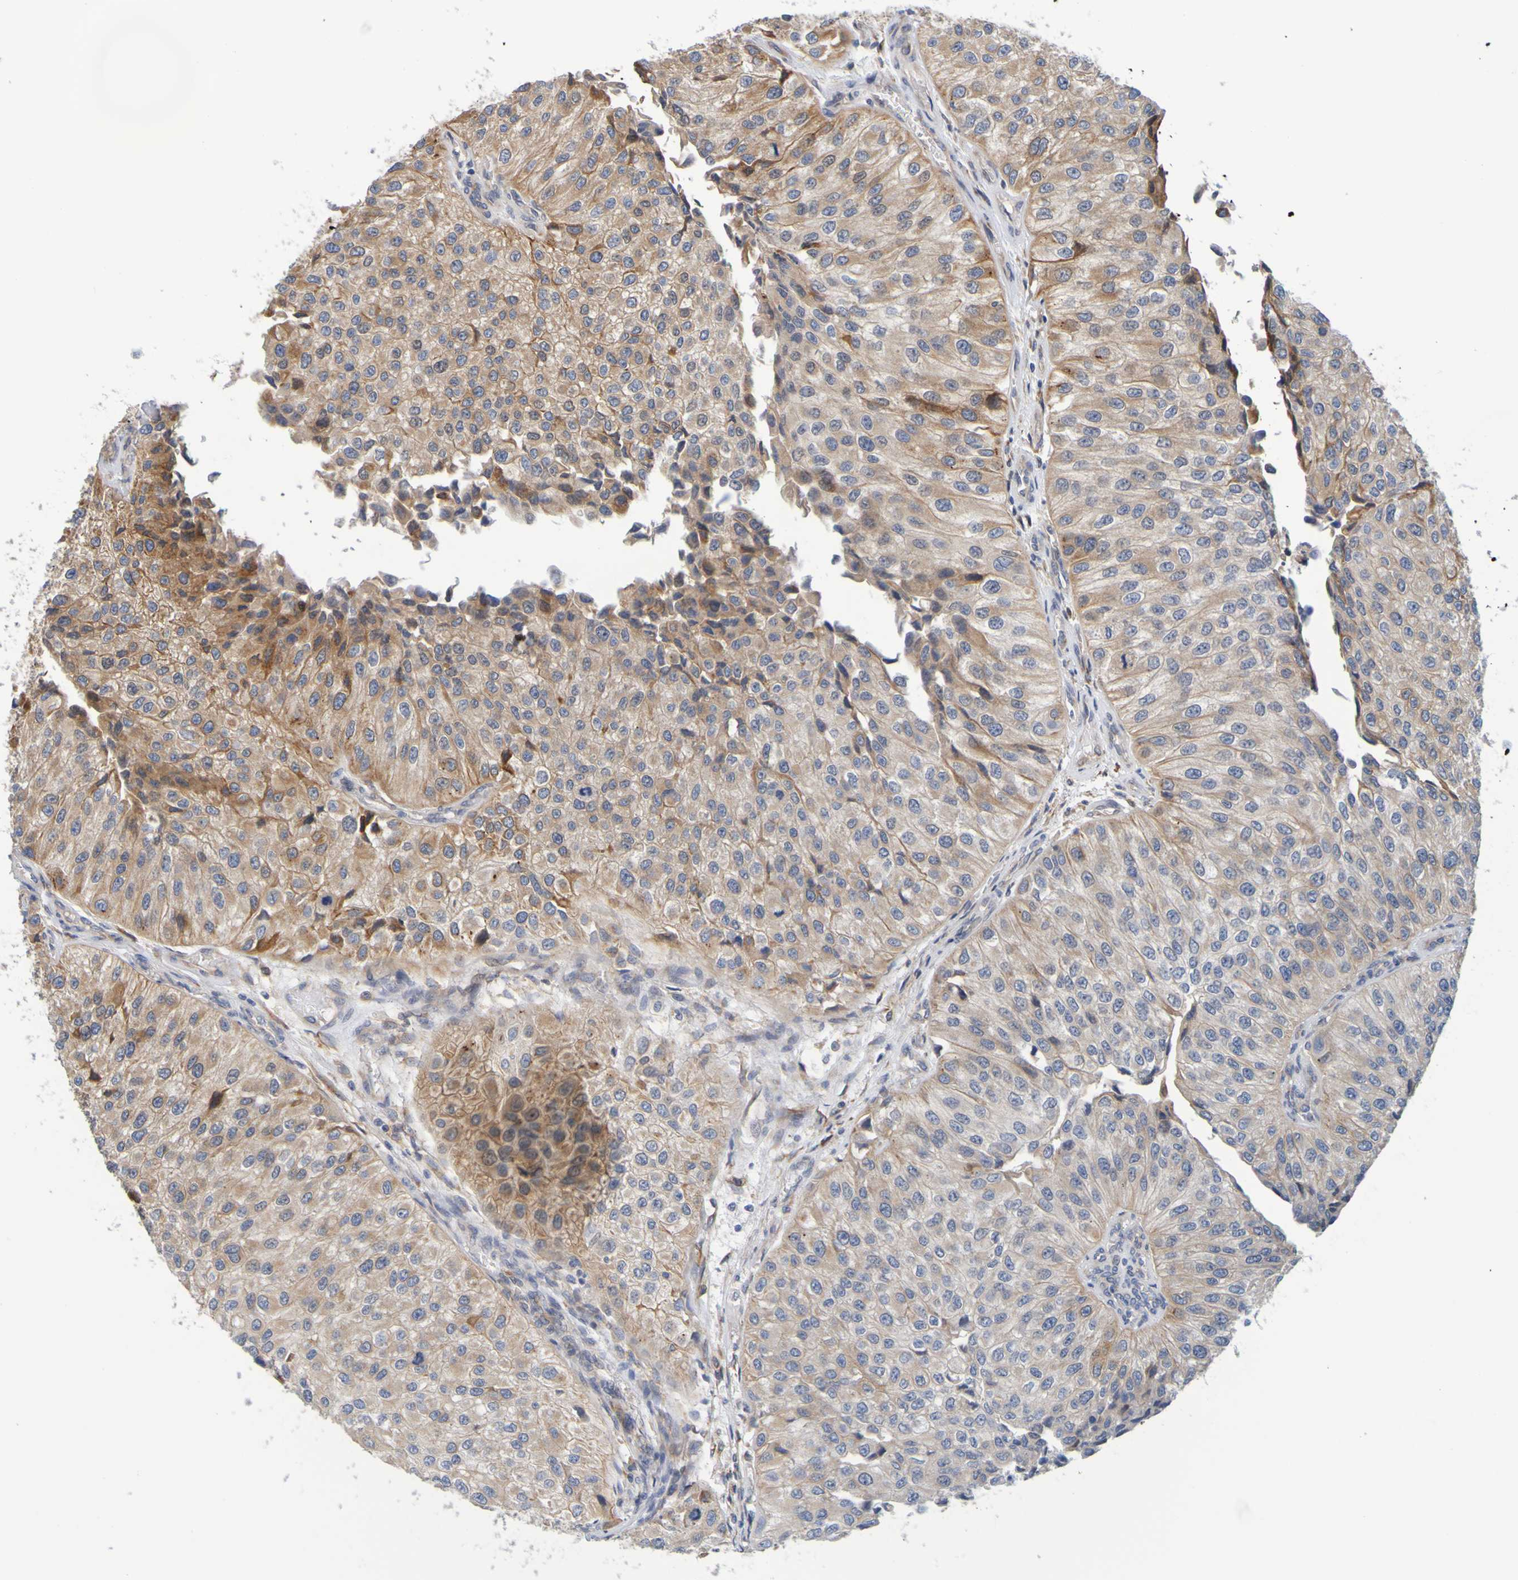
{"staining": {"intensity": "moderate", "quantity": "25%-75%", "location": "cytoplasmic/membranous"}, "tissue": "urothelial cancer", "cell_type": "Tumor cells", "image_type": "cancer", "snomed": [{"axis": "morphology", "description": "Urothelial carcinoma, High grade"}, {"axis": "topography", "description": "Kidney"}, {"axis": "topography", "description": "Urinary bladder"}], "caption": "Human urothelial cancer stained for a protein (brown) demonstrates moderate cytoplasmic/membranous positive expression in approximately 25%-75% of tumor cells.", "gene": "SIL1", "patient": {"sex": "male", "age": 77}}